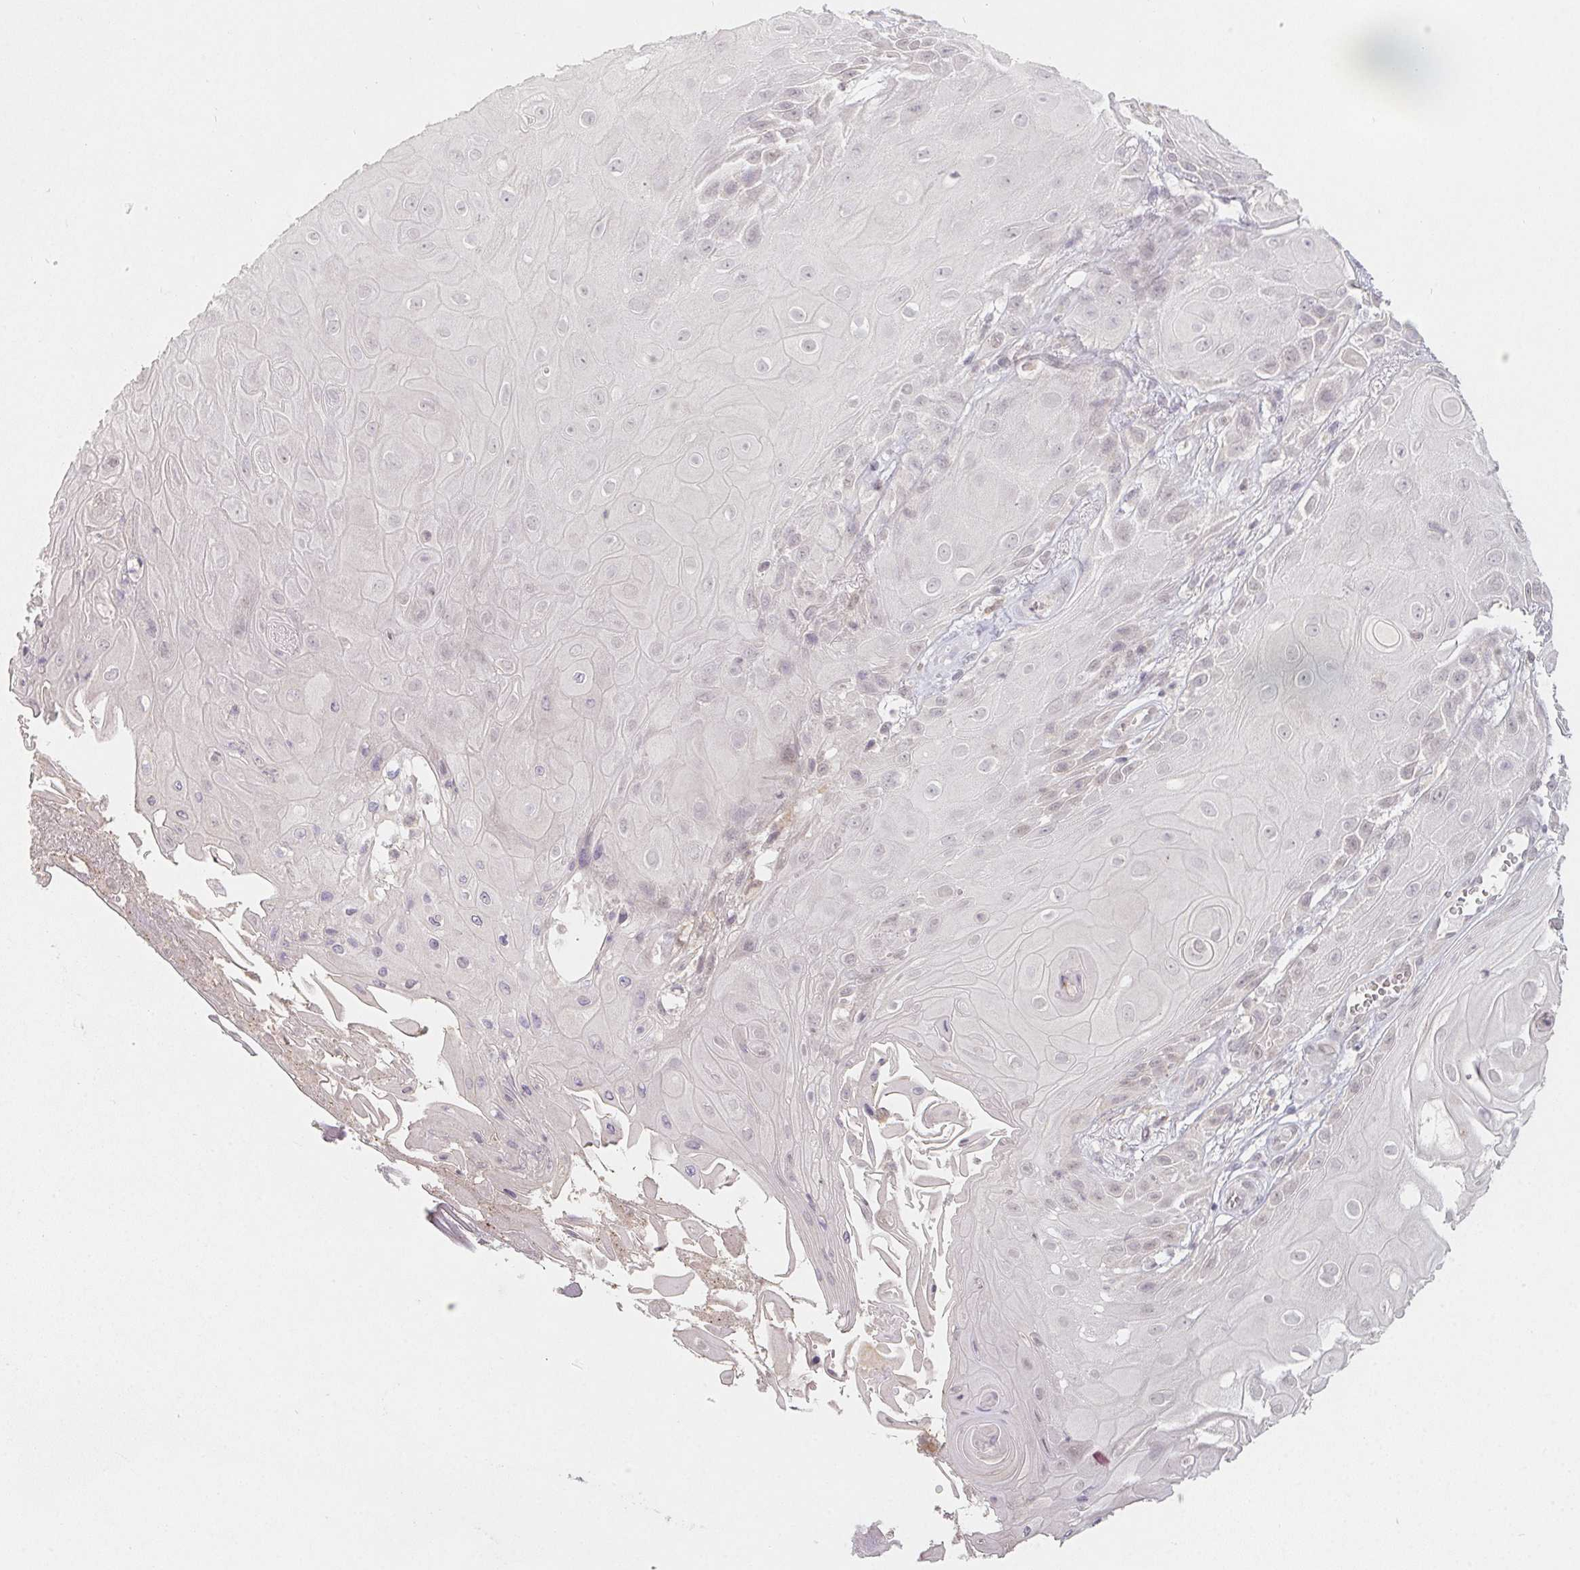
{"staining": {"intensity": "weak", "quantity": "<25%", "location": "nuclear"}, "tissue": "skin cancer", "cell_type": "Tumor cells", "image_type": "cancer", "snomed": [{"axis": "morphology", "description": "Squamous cell carcinoma, NOS"}, {"axis": "topography", "description": "Skin"}], "caption": "A photomicrograph of skin squamous cell carcinoma stained for a protein exhibits no brown staining in tumor cells. (Stains: DAB immunohistochemistry with hematoxylin counter stain, Microscopy: brightfield microscopy at high magnification).", "gene": "SOAT1", "patient": {"sex": "male", "age": 62}}